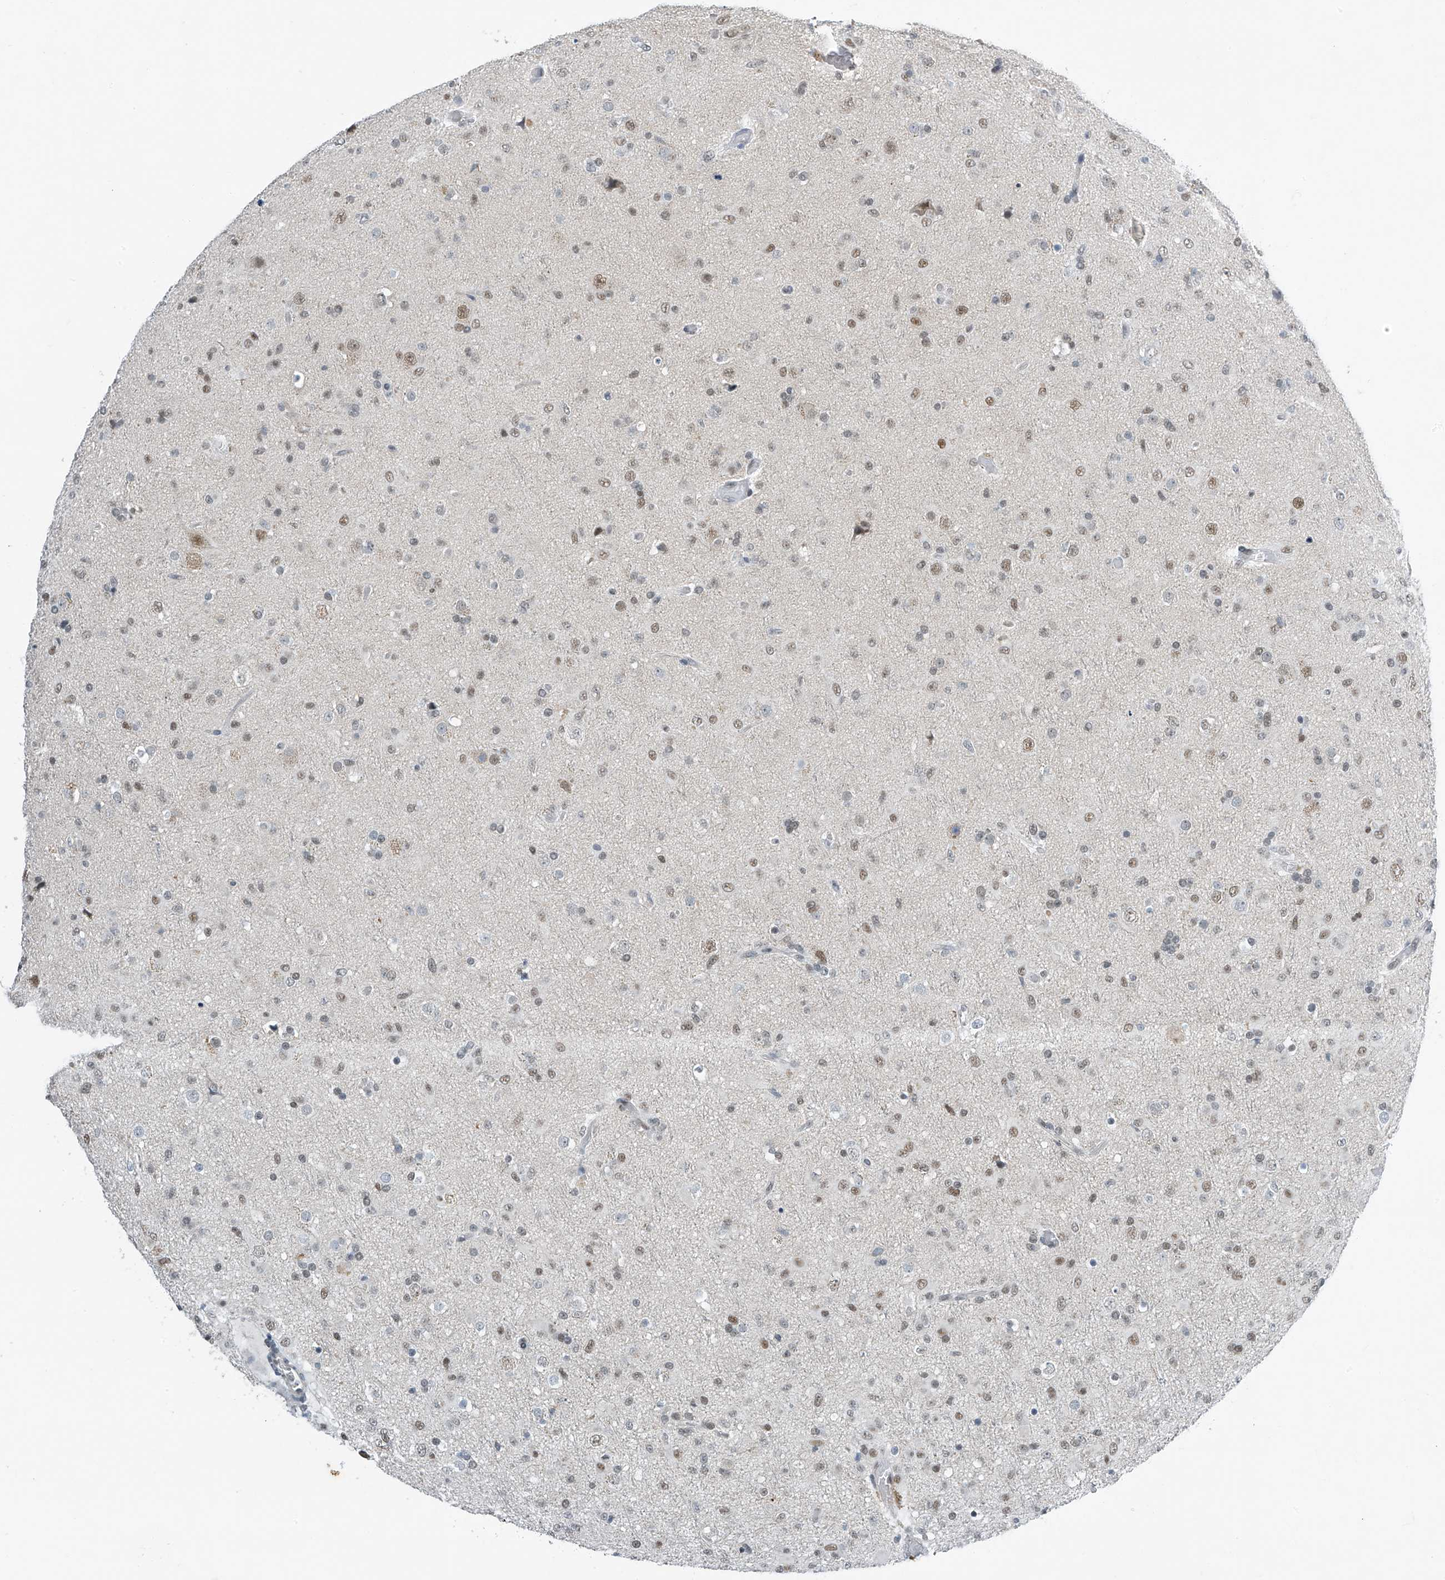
{"staining": {"intensity": "weak", "quantity": ">75%", "location": "nuclear"}, "tissue": "glioma", "cell_type": "Tumor cells", "image_type": "cancer", "snomed": [{"axis": "morphology", "description": "Glioma, malignant, Low grade"}, {"axis": "topography", "description": "Brain"}], "caption": "This histopathology image reveals glioma stained with immunohistochemistry to label a protein in brown. The nuclear of tumor cells show weak positivity for the protein. Nuclei are counter-stained blue.", "gene": "TAF8", "patient": {"sex": "male", "age": 65}}